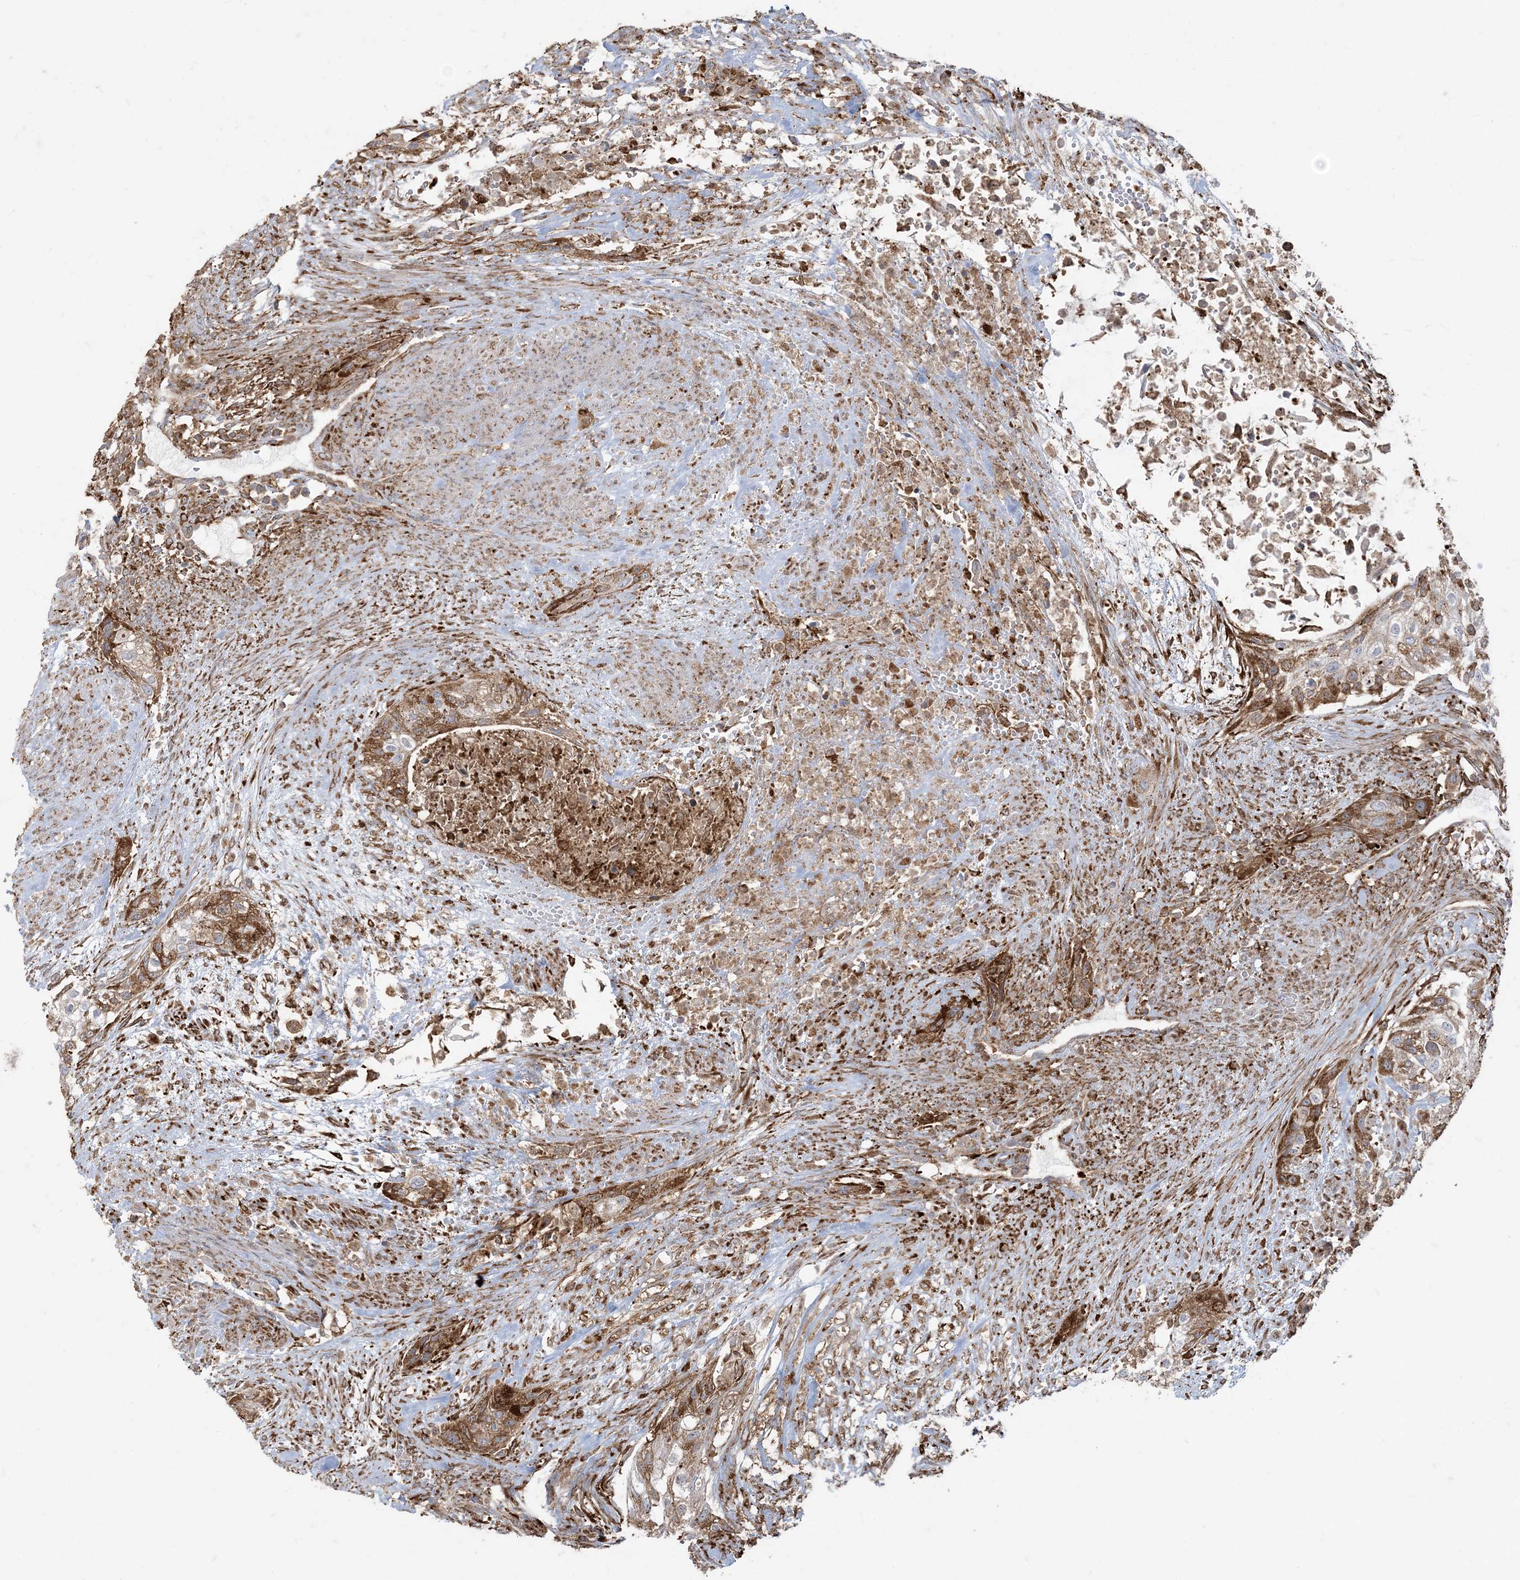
{"staining": {"intensity": "moderate", "quantity": ">75%", "location": "cytoplasmic/membranous"}, "tissue": "urothelial cancer", "cell_type": "Tumor cells", "image_type": "cancer", "snomed": [{"axis": "morphology", "description": "Urothelial carcinoma, High grade"}, {"axis": "topography", "description": "Urinary bladder"}], "caption": "Urothelial carcinoma (high-grade) was stained to show a protein in brown. There is medium levels of moderate cytoplasmic/membranous expression in approximately >75% of tumor cells.", "gene": "DERL3", "patient": {"sex": "male", "age": 35}}